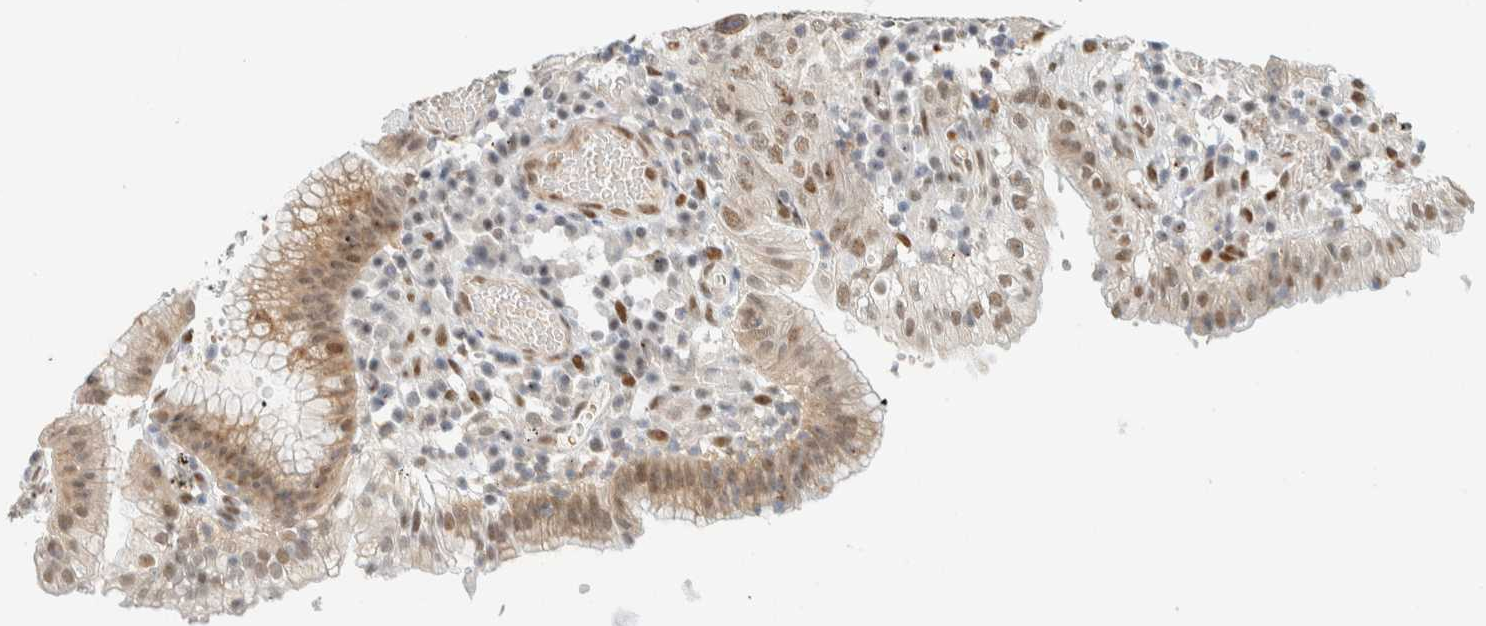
{"staining": {"intensity": "moderate", "quantity": "25%-75%", "location": "cytoplasmic/membranous,nuclear"}, "tissue": "stomach cancer", "cell_type": "Tumor cells", "image_type": "cancer", "snomed": [{"axis": "morphology", "description": "Adenocarcinoma, NOS"}, {"axis": "topography", "description": "Stomach"}], "caption": "There is medium levels of moderate cytoplasmic/membranous and nuclear expression in tumor cells of adenocarcinoma (stomach), as demonstrated by immunohistochemical staining (brown color).", "gene": "ZNF683", "patient": {"sex": "male", "age": 59}}